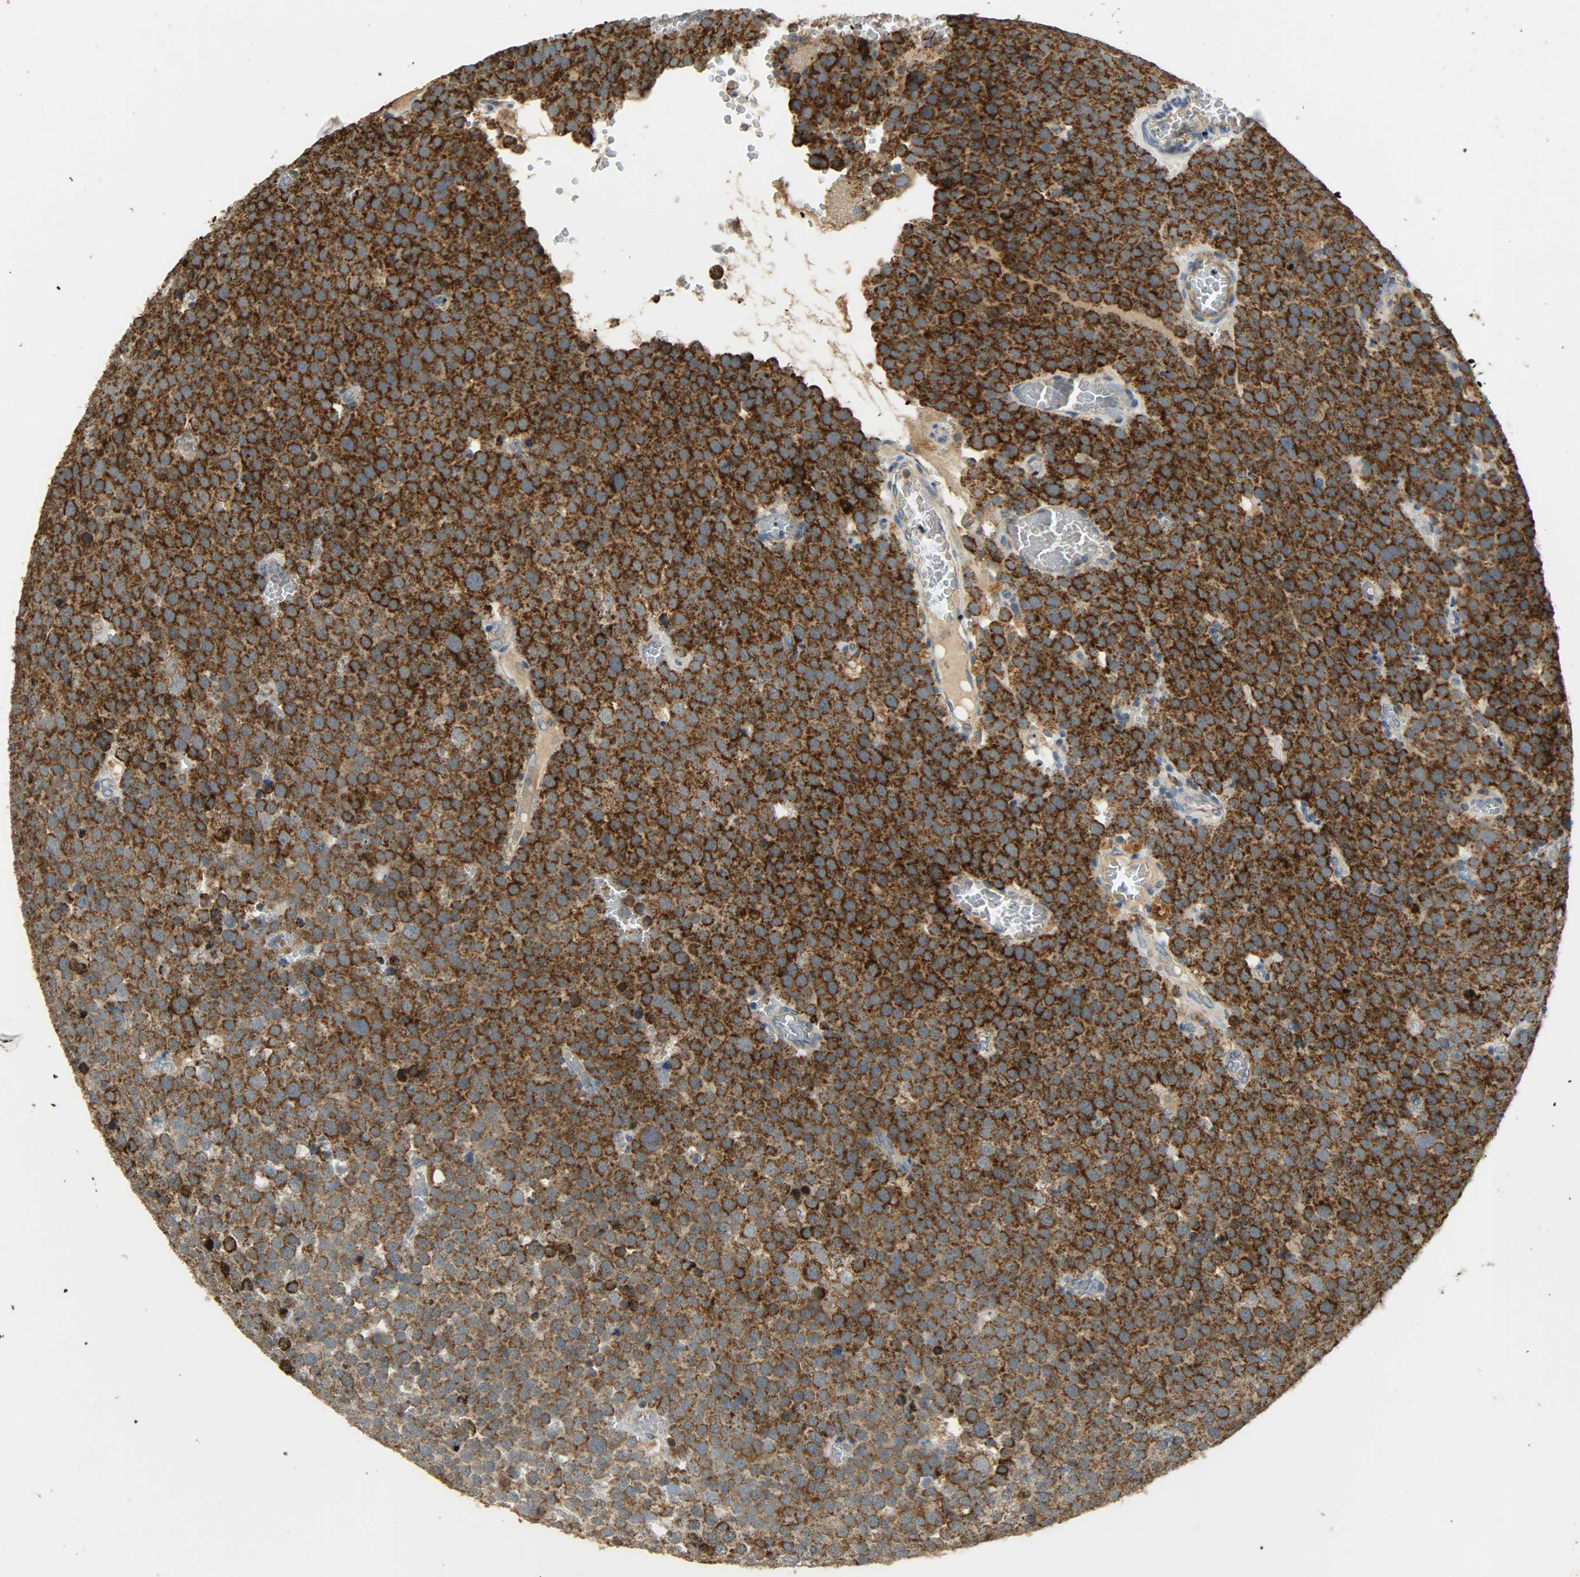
{"staining": {"intensity": "strong", "quantity": ">75%", "location": "cytoplasmic/membranous"}, "tissue": "testis cancer", "cell_type": "Tumor cells", "image_type": "cancer", "snomed": [{"axis": "morphology", "description": "Seminoma, NOS"}, {"axis": "topography", "description": "Testis"}], "caption": "Strong cytoplasmic/membranous protein staining is seen in approximately >75% of tumor cells in testis seminoma.", "gene": "HDHD5", "patient": {"sex": "male", "age": 71}}